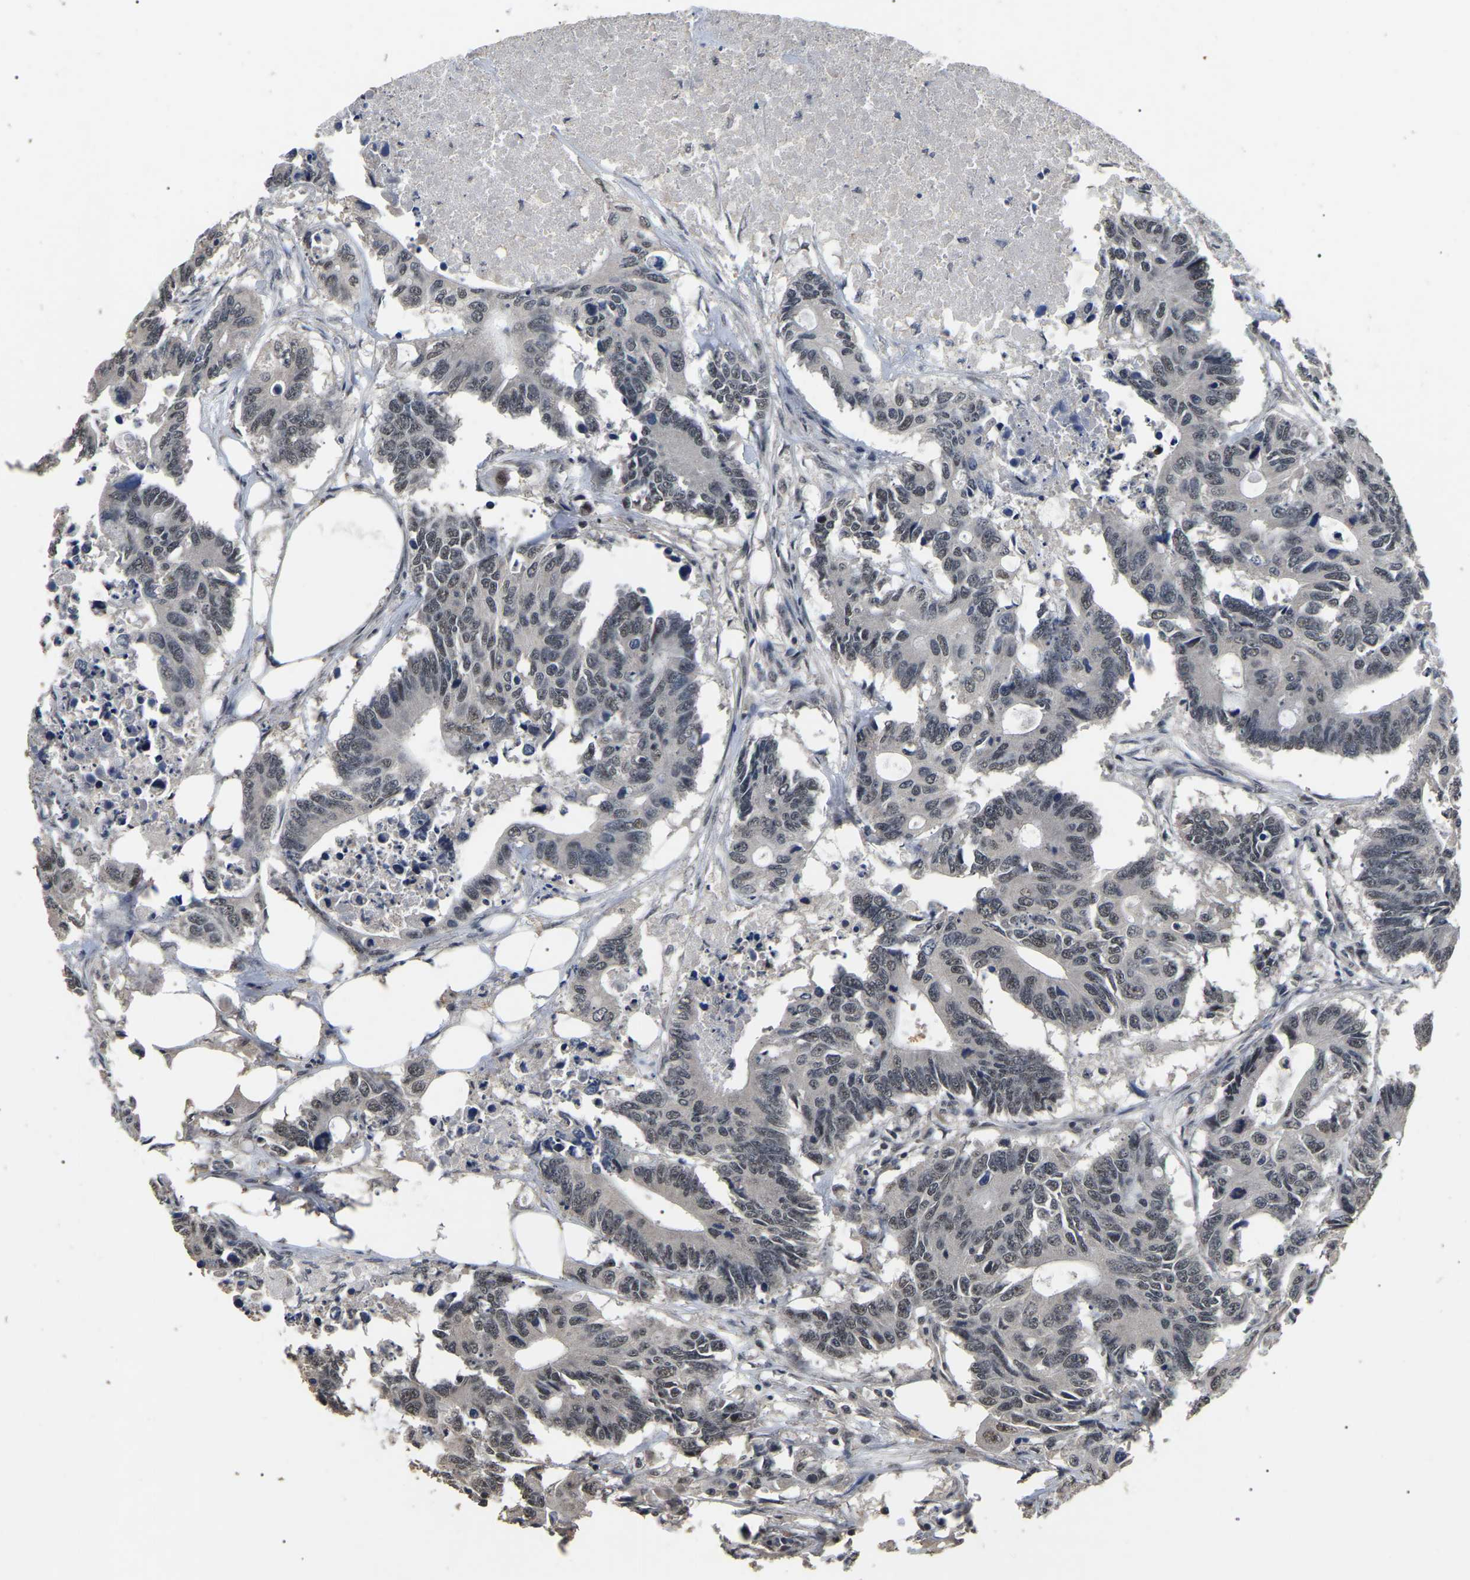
{"staining": {"intensity": "weak", "quantity": ">75%", "location": "nuclear"}, "tissue": "colorectal cancer", "cell_type": "Tumor cells", "image_type": "cancer", "snomed": [{"axis": "morphology", "description": "Adenocarcinoma, NOS"}, {"axis": "topography", "description": "Colon"}], "caption": "A brown stain labels weak nuclear expression of a protein in human colorectal cancer (adenocarcinoma) tumor cells.", "gene": "PPM1E", "patient": {"sex": "male", "age": 71}}